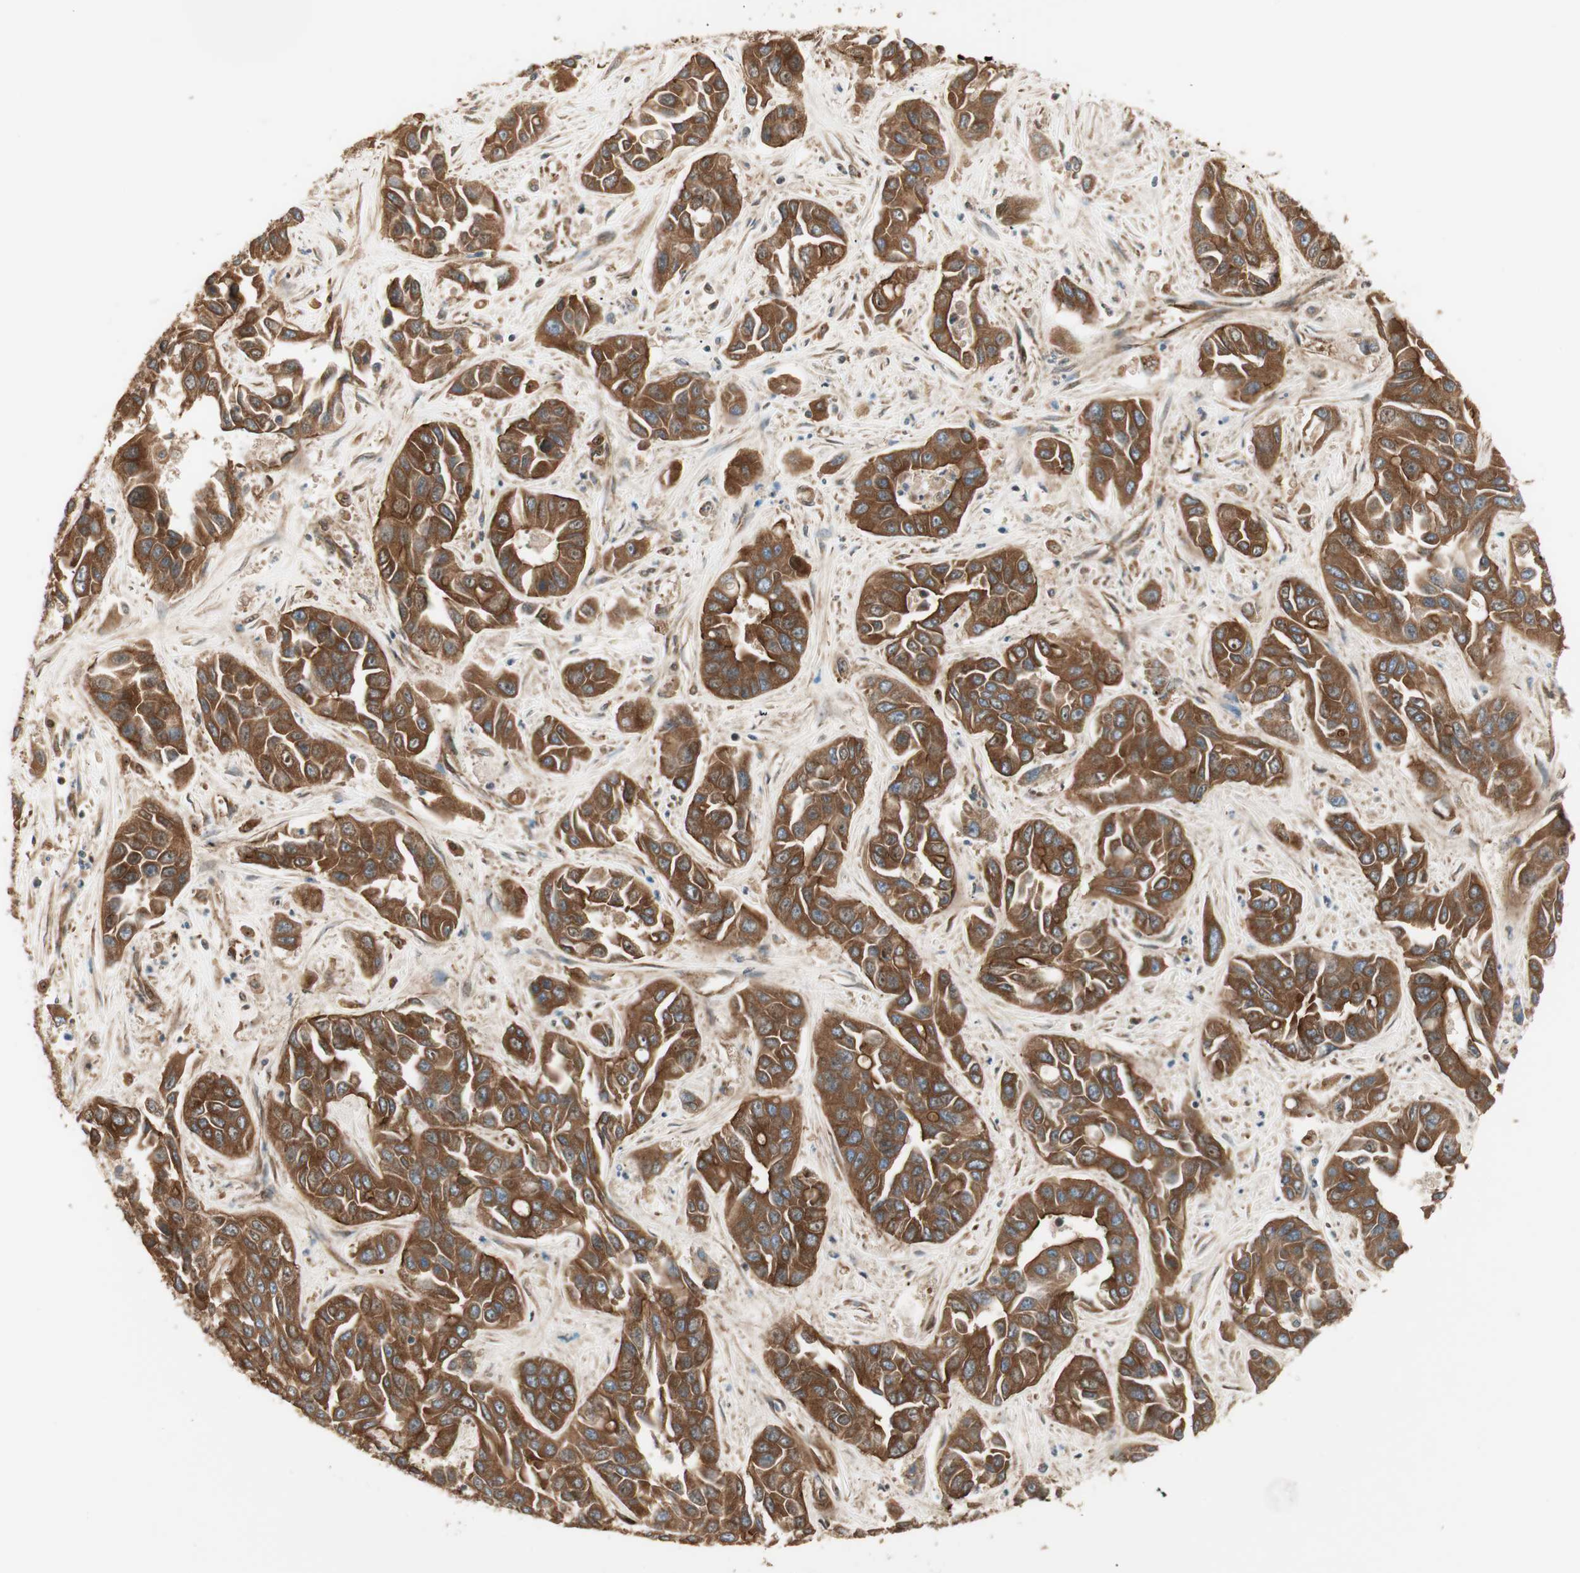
{"staining": {"intensity": "strong", "quantity": ">75%", "location": "cytoplasmic/membranous"}, "tissue": "liver cancer", "cell_type": "Tumor cells", "image_type": "cancer", "snomed": [{"axis": "morphology", "description": "Cholangiocarcinoma"}, {"axis": "topography", "description": "Liver"}], "caption": "Protein staining of liver cancer tissue shows strong cytoplasmic/membranous staining in about >75% of tumor cells.", "gene": "CTTNBP2NL", "patient": {"sex": "female", "age": 52}}